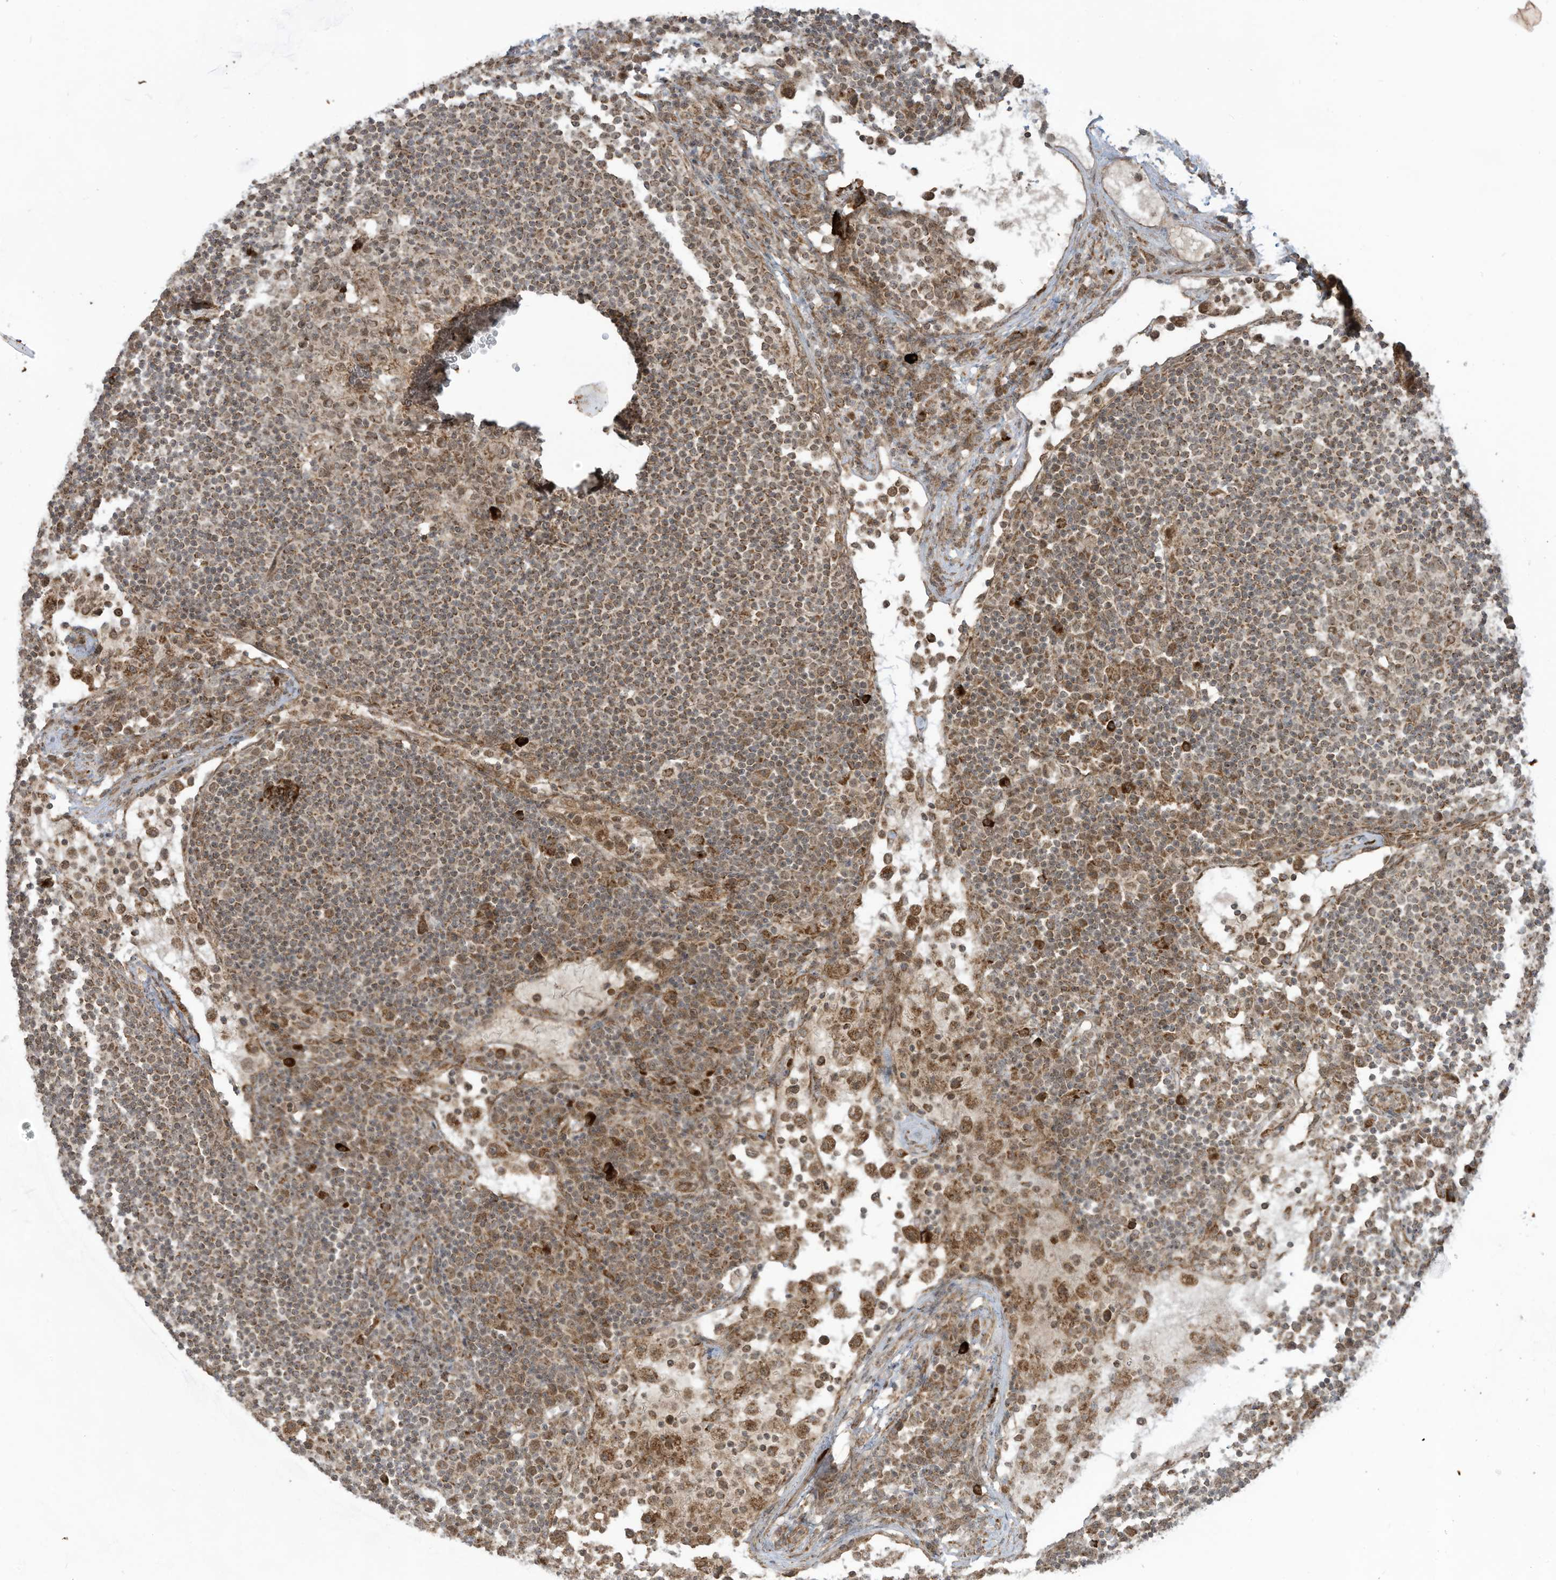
{"staining": {"intensity": "weak", "quantity": "25%-75%", "location": "cytoplasmic/membranous"}, "tissue": "lymph node", "cell_type": "Germinal center cells", "image_type": "normal", "snomed": [{"axis": "morphology", "description": "Normal tissue, NOS"}, {"axis": "topography", "description": "Lymph node"}], "caption": "Germinal center cells reveal low levels of weak cytoplasmic/membranous expression in about 25%-75% of cells in normal lymph node.", "gene": "TRIM67", "patient": {"sex": "female", "age": 53}}